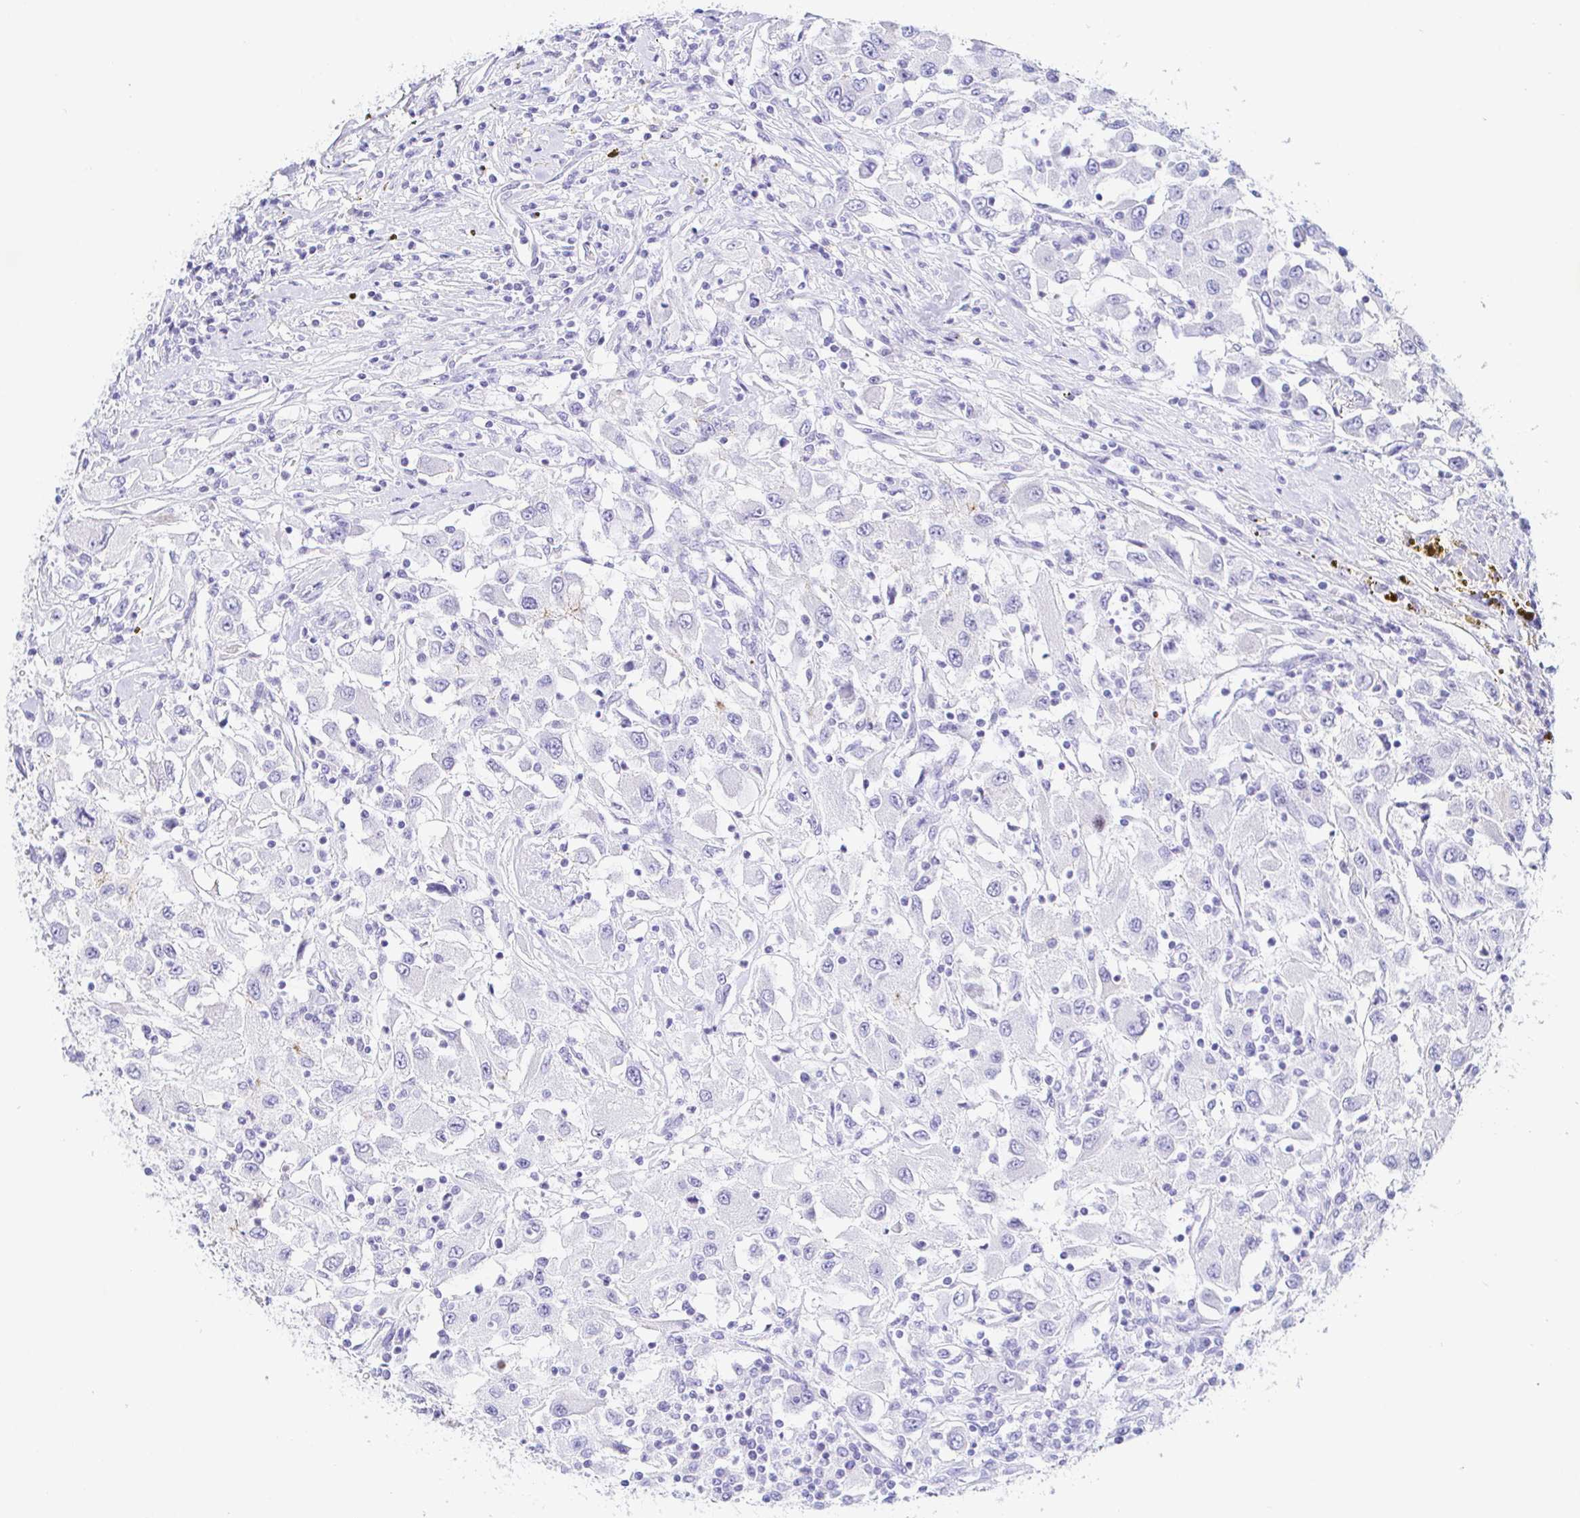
{"staining": {"intensity": "negative", "quantity": "none", "location": "none"}, "tissue": "renal cancer", "cell_type": "Tumor cells", "image_type": "cancer", "snomed": [{"axis": "morphology", "description": "Adenocarcinoma, NOS"}, {"axis": "topography", "description": "Kidney"}], "caption": "Immunohistochemistry photomicrograph of neoplastic tissue: adenocarcinoma (renal) stained with DAB exhibits no significant protein positivity in tumor cells.", "gene": "PINLYP", "patient": {"sex": "female", "age": 67}}